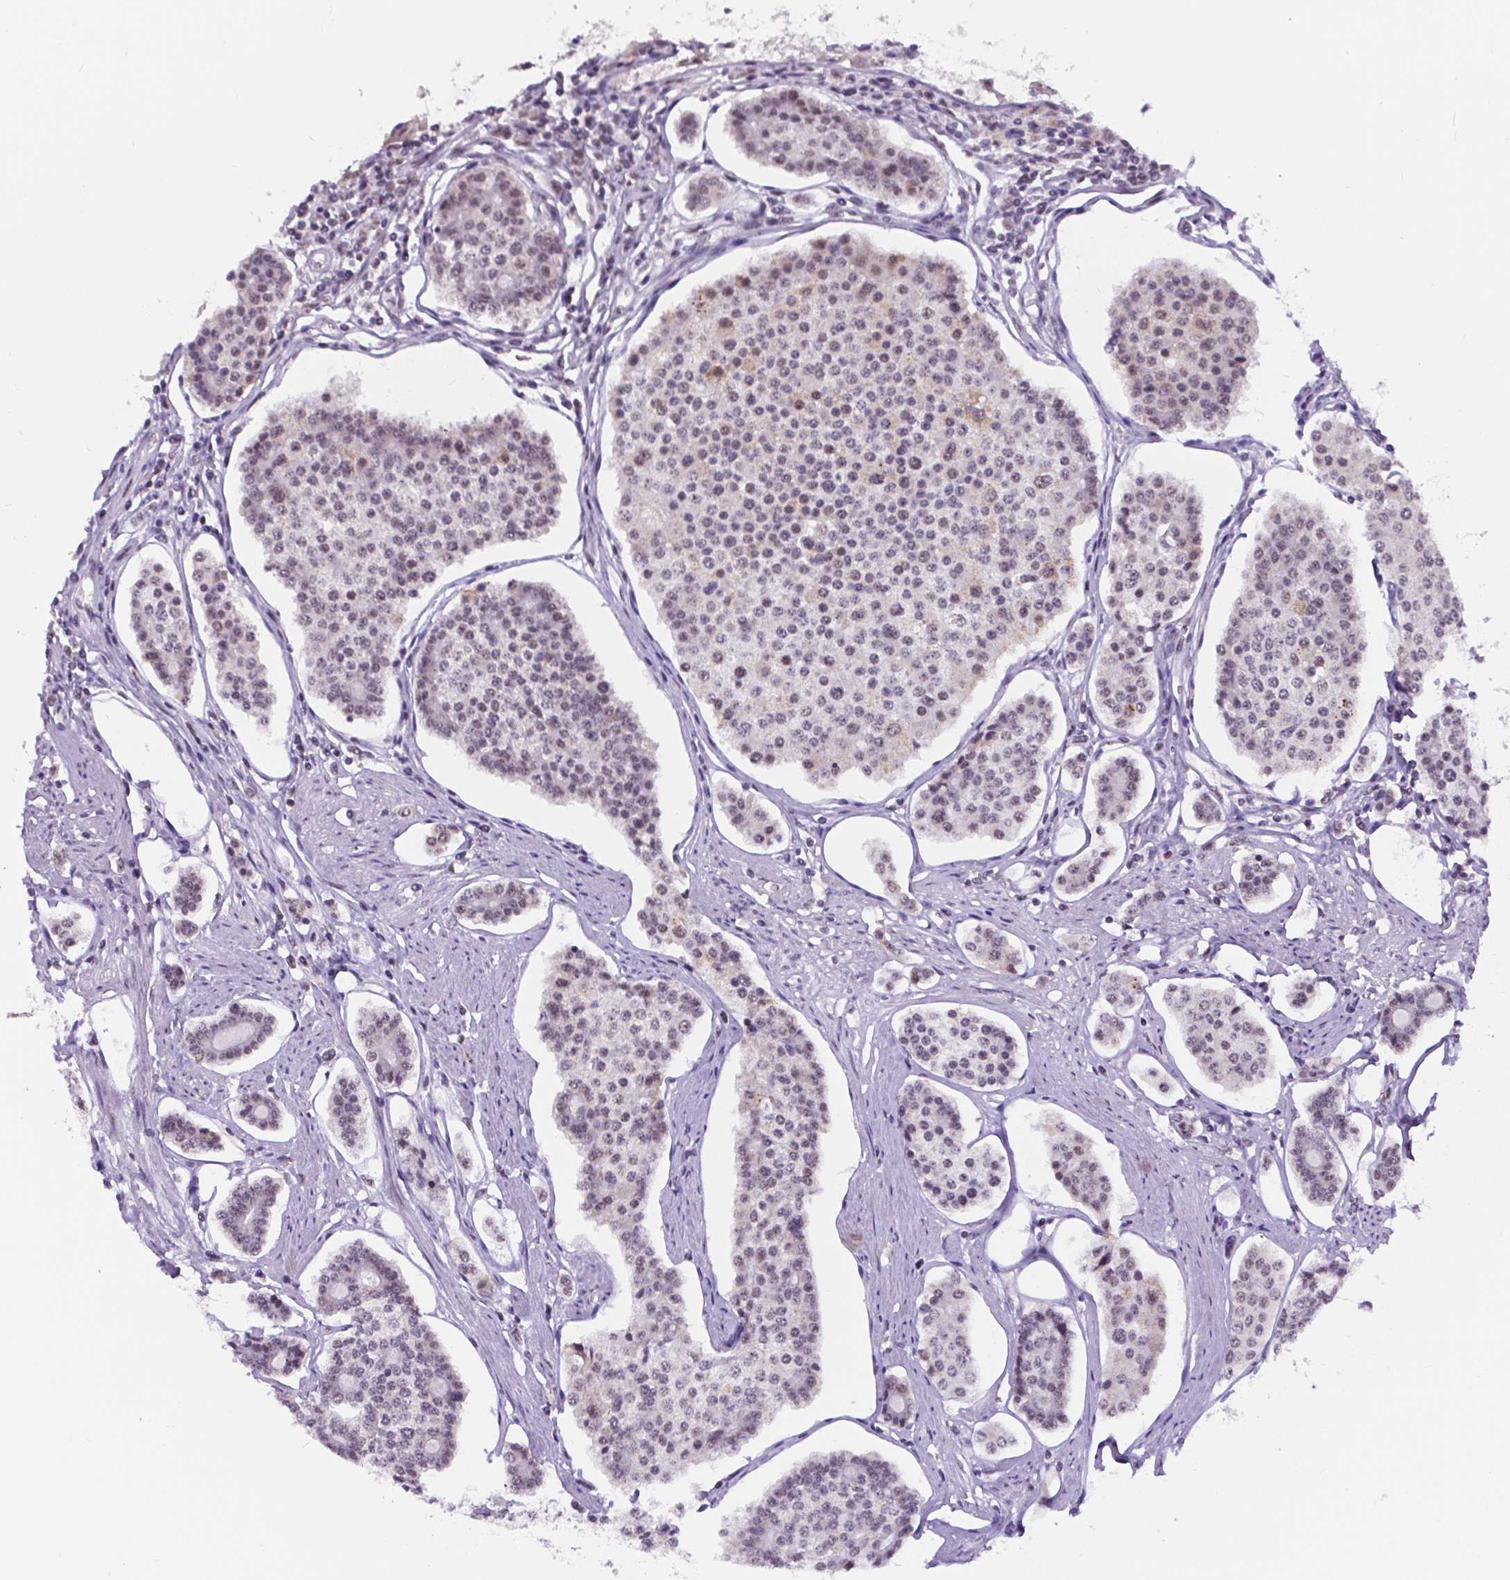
{"staining": {"intensity": "weak", "quantity": "<25%", "location": "nuclear"}, "tissue": "carcinoid", "cell_type": "Tumor cells", "image_type": "cancer", "snomed": [{"axis": "morphology", "description": "Carcinoid, malignant, NOS"}, {"axis": "topography", "description": "Small intestine"}], "caption": "Malignant carcinoid was stained to show a protein in brown. There is no significant positivity in tumor cells.", "gene": "BCAS2", "patient": {"sex": "female", "age": 65}}